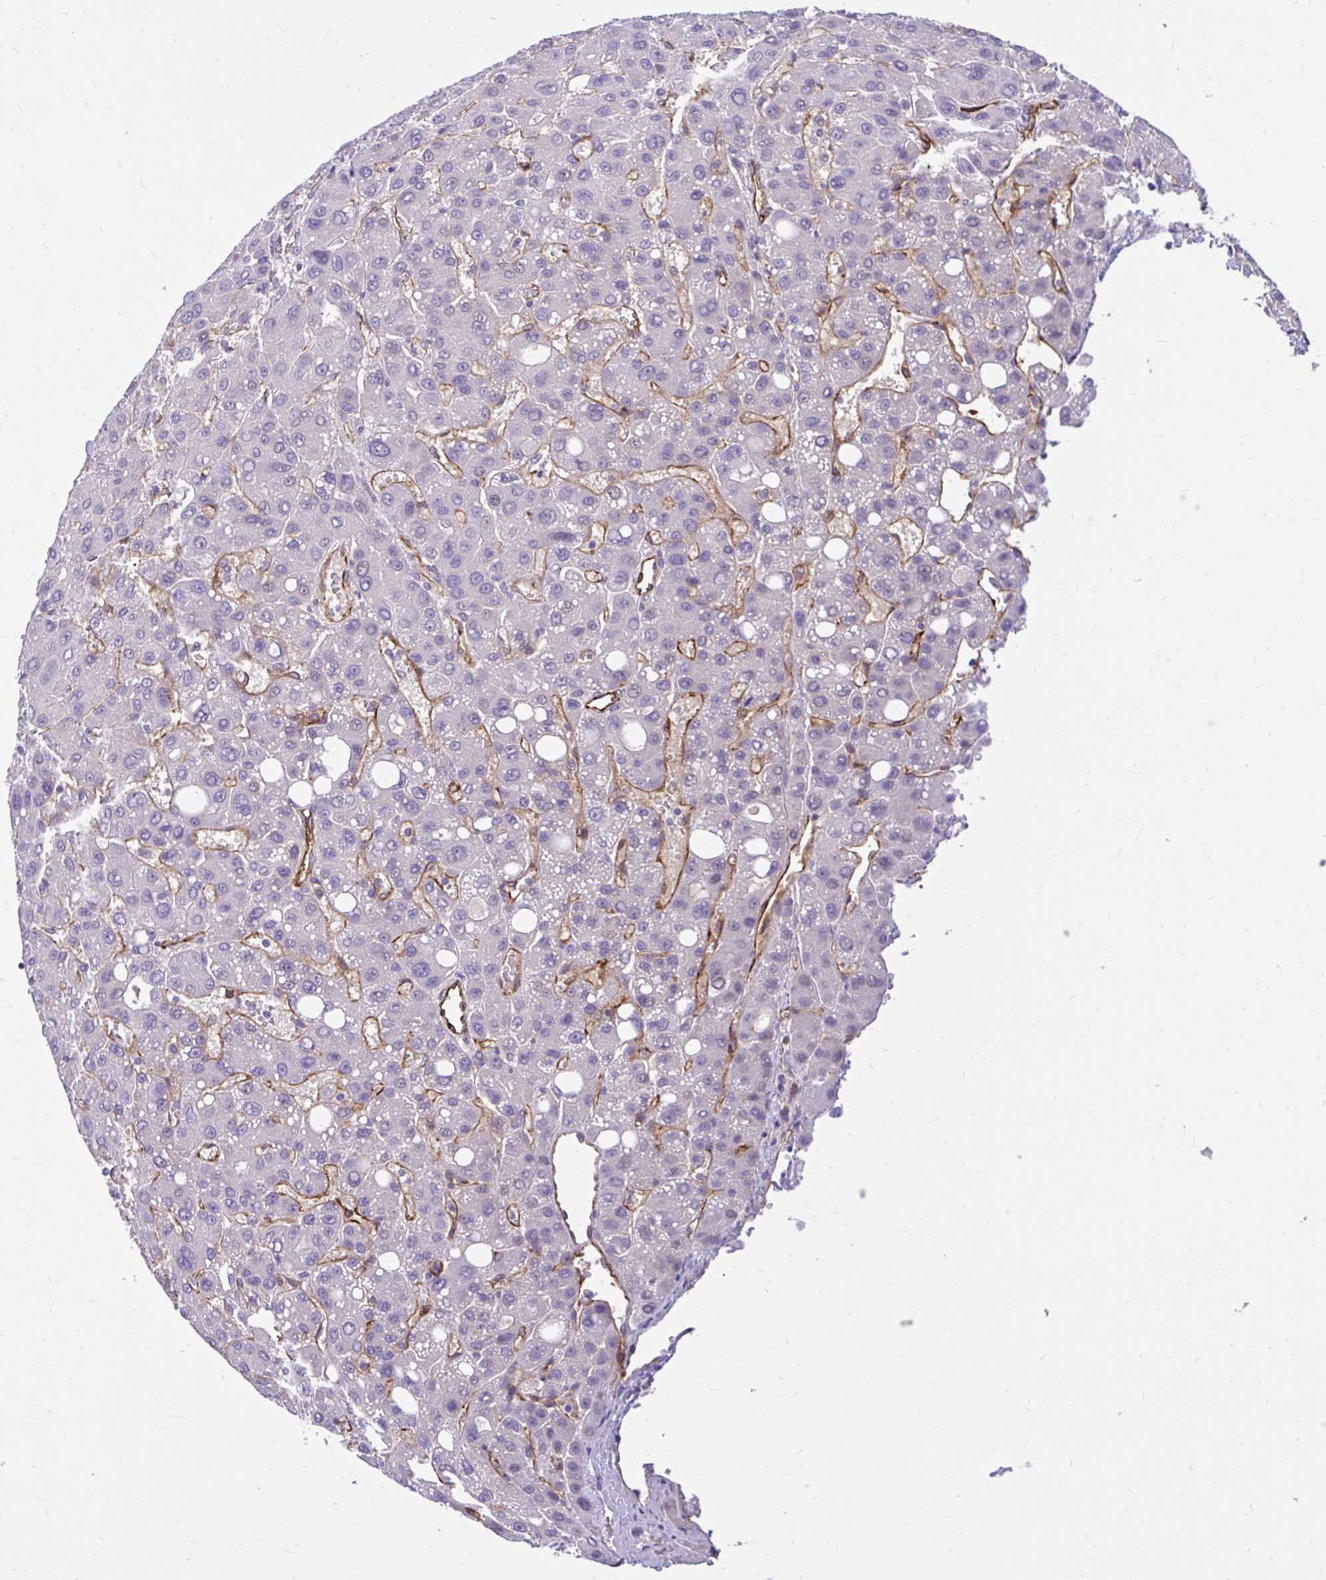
{"staining": {"intensity": "negative", "quantity": "none", "location": "none"}, "tissue": "liver cancer", "cell_type": "Tumor cells", "image_type": "cancer", "snomed": [{"axis": "morphology", "description": "Carcinoma, Hepatocellular, NOS"}, {"axis": "topography", "description": "Liver"}], "caption": "This is an IHC image of liver cancer. There is no positivity in tumor cells.", "gene": "ESPNL", "patient": {"sex": "male", "age": 55}}